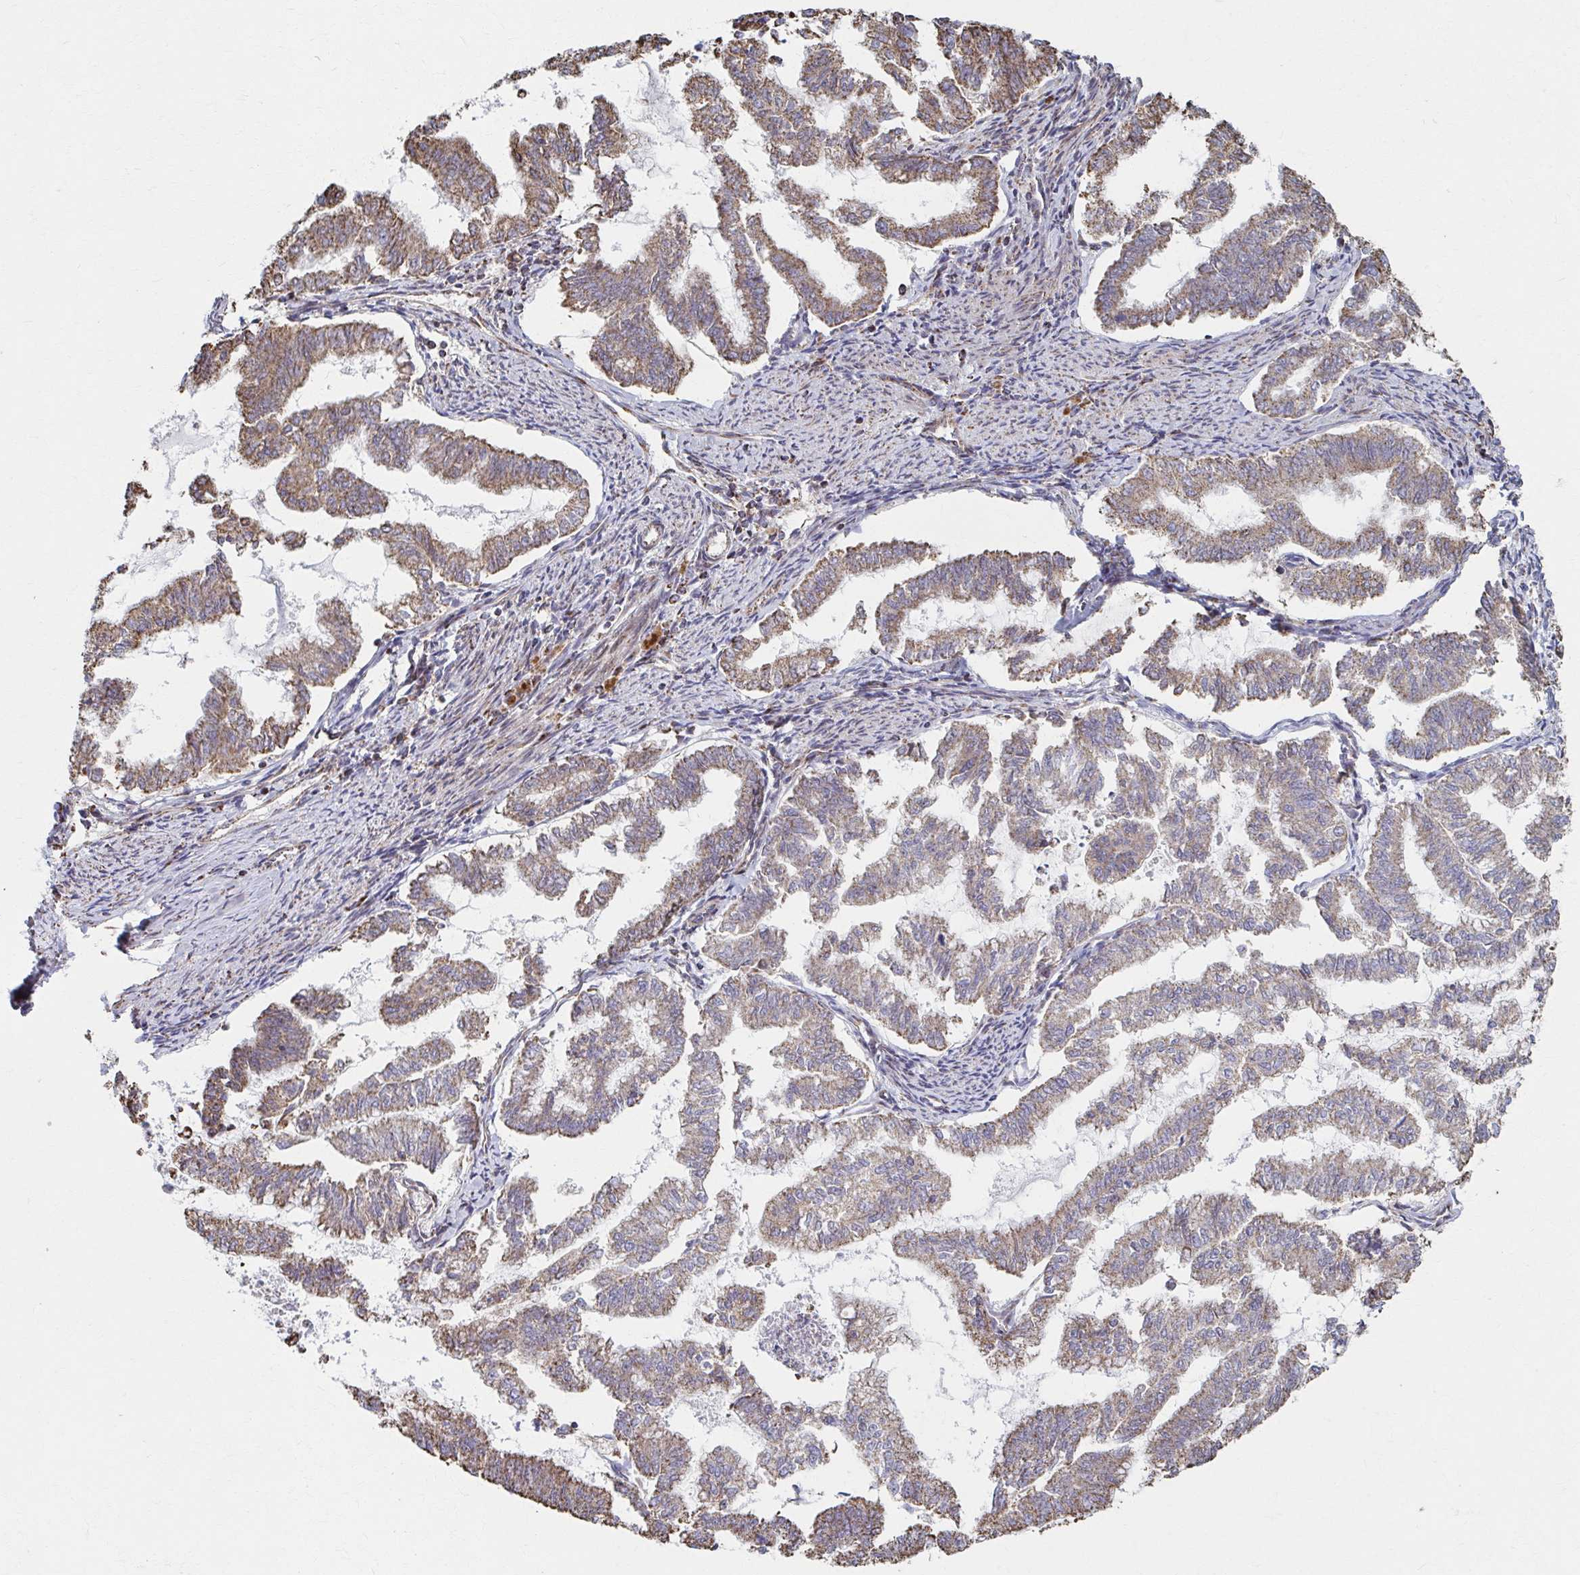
{"staining": {"intensity": "moderate", "quantity": ">75%", "location": "cytoplasmic/membranous"}, "tissue": "endometrial cancer", "cell_type": "Tumor cells", "image_type": "cancer", "snomed": [{"axis": "morphology", "description": "Adenocarcinoma, NOS"}, {"axis": "topography", "description": "Endometrium"}], "caption": "Brown immunohistochemical staining in adenocarcinoma (endometrial) reveals moderate cytoplasmic/membranous expression in about >75% of tumor cells.", "gene": "SAT1", "patient": {"sex": "female", "age": 79}}